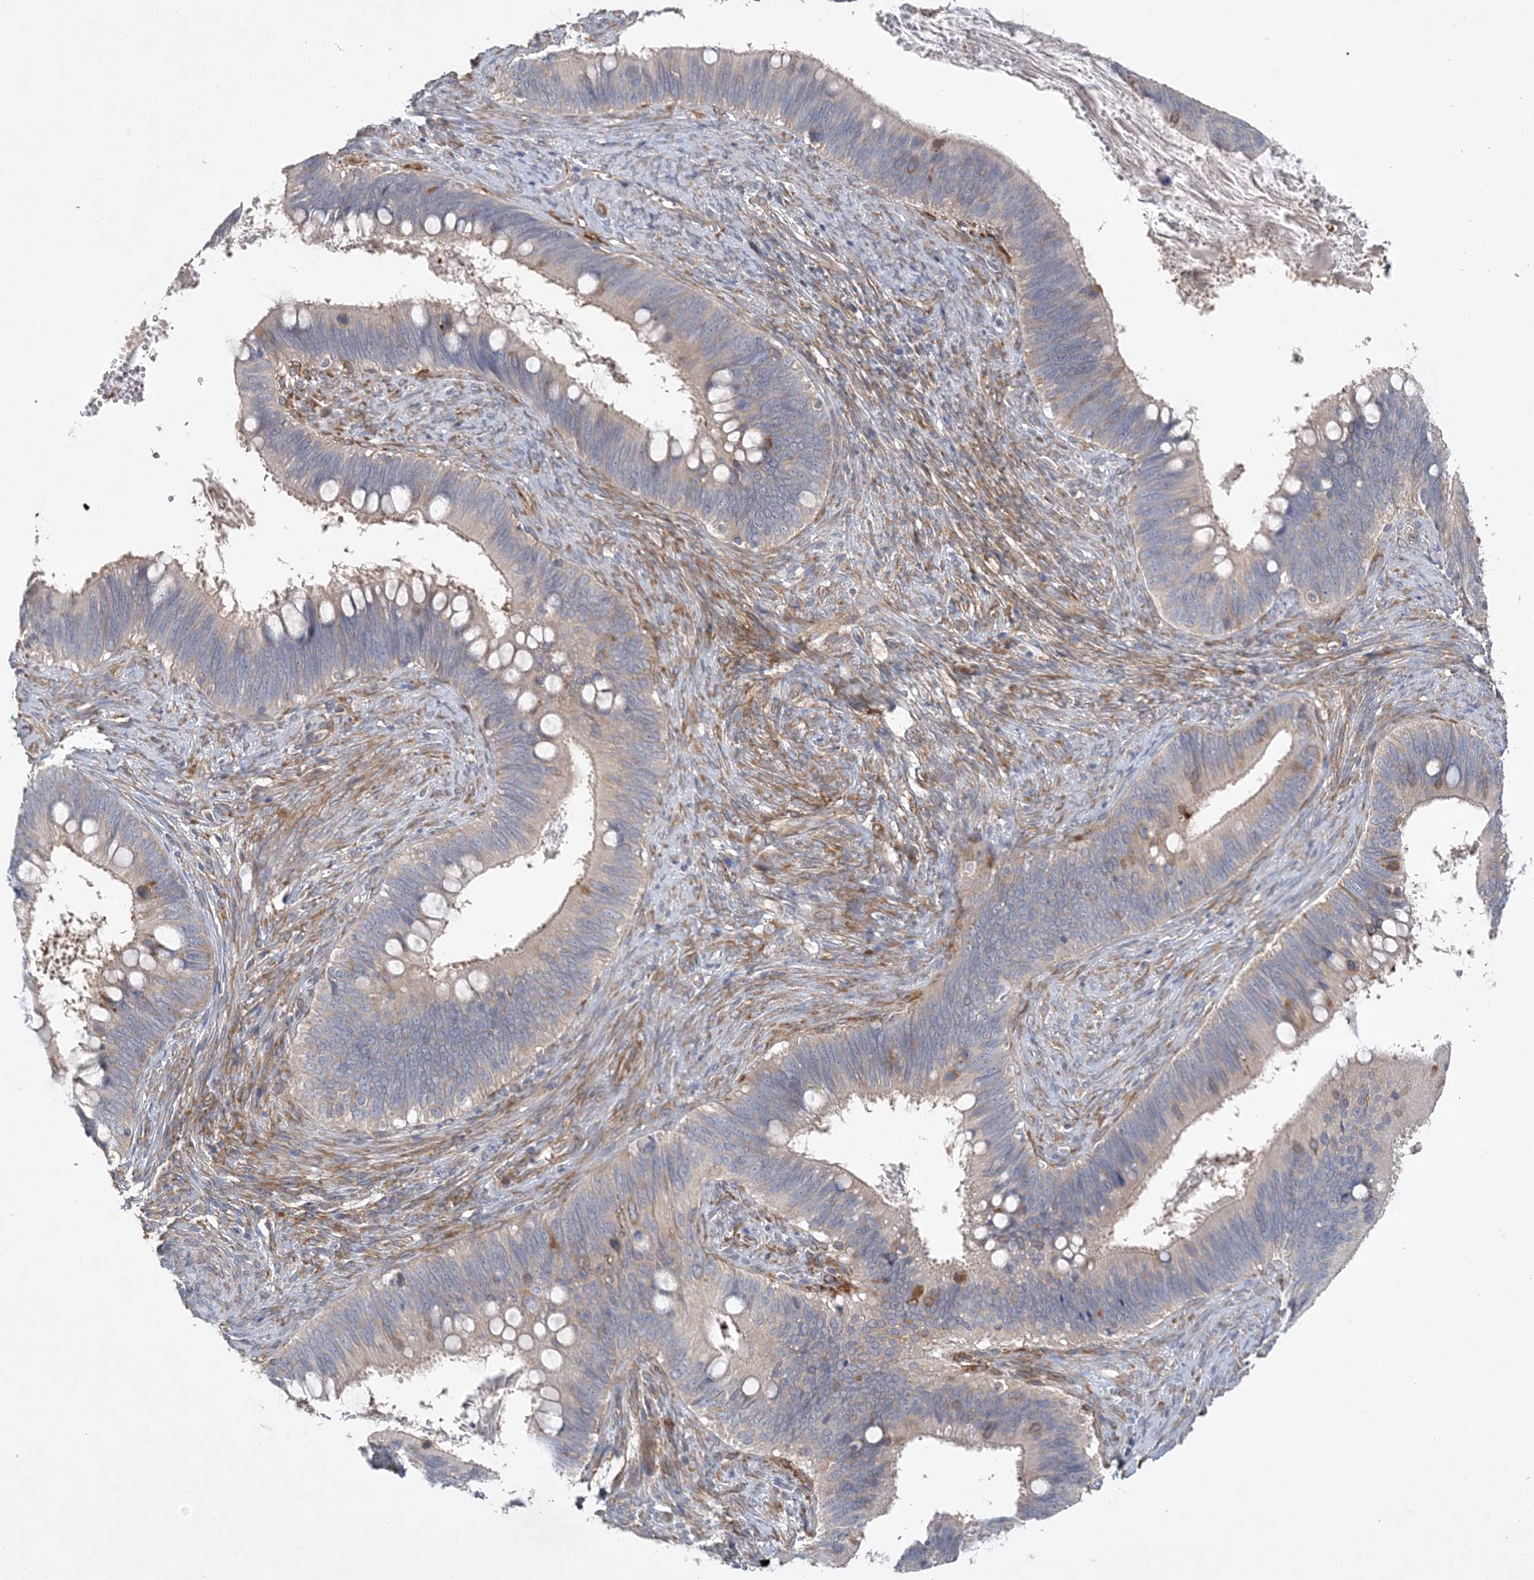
{"staining": {"intensity": "moderate", "quantity": "<25%", "location": "cytoplasmic/membranous"}, "tissue": "cervical cancer", "cell_type": "Tumor cells", "image_type": "cancer", "snomed": [{"axis": "morphology", "description": "Adenocarcinoma, NOS"}, {"axis": "topography", "description": "Cervix"}], "caption": "Immunohistochemical staining of cervical cancer demonstrates moderate cytoplasmic/membranous protein positivity in about <25% of tumor cells.", "gene": "MAP4K5", "patient": {"sex": "female", "age": 42}}